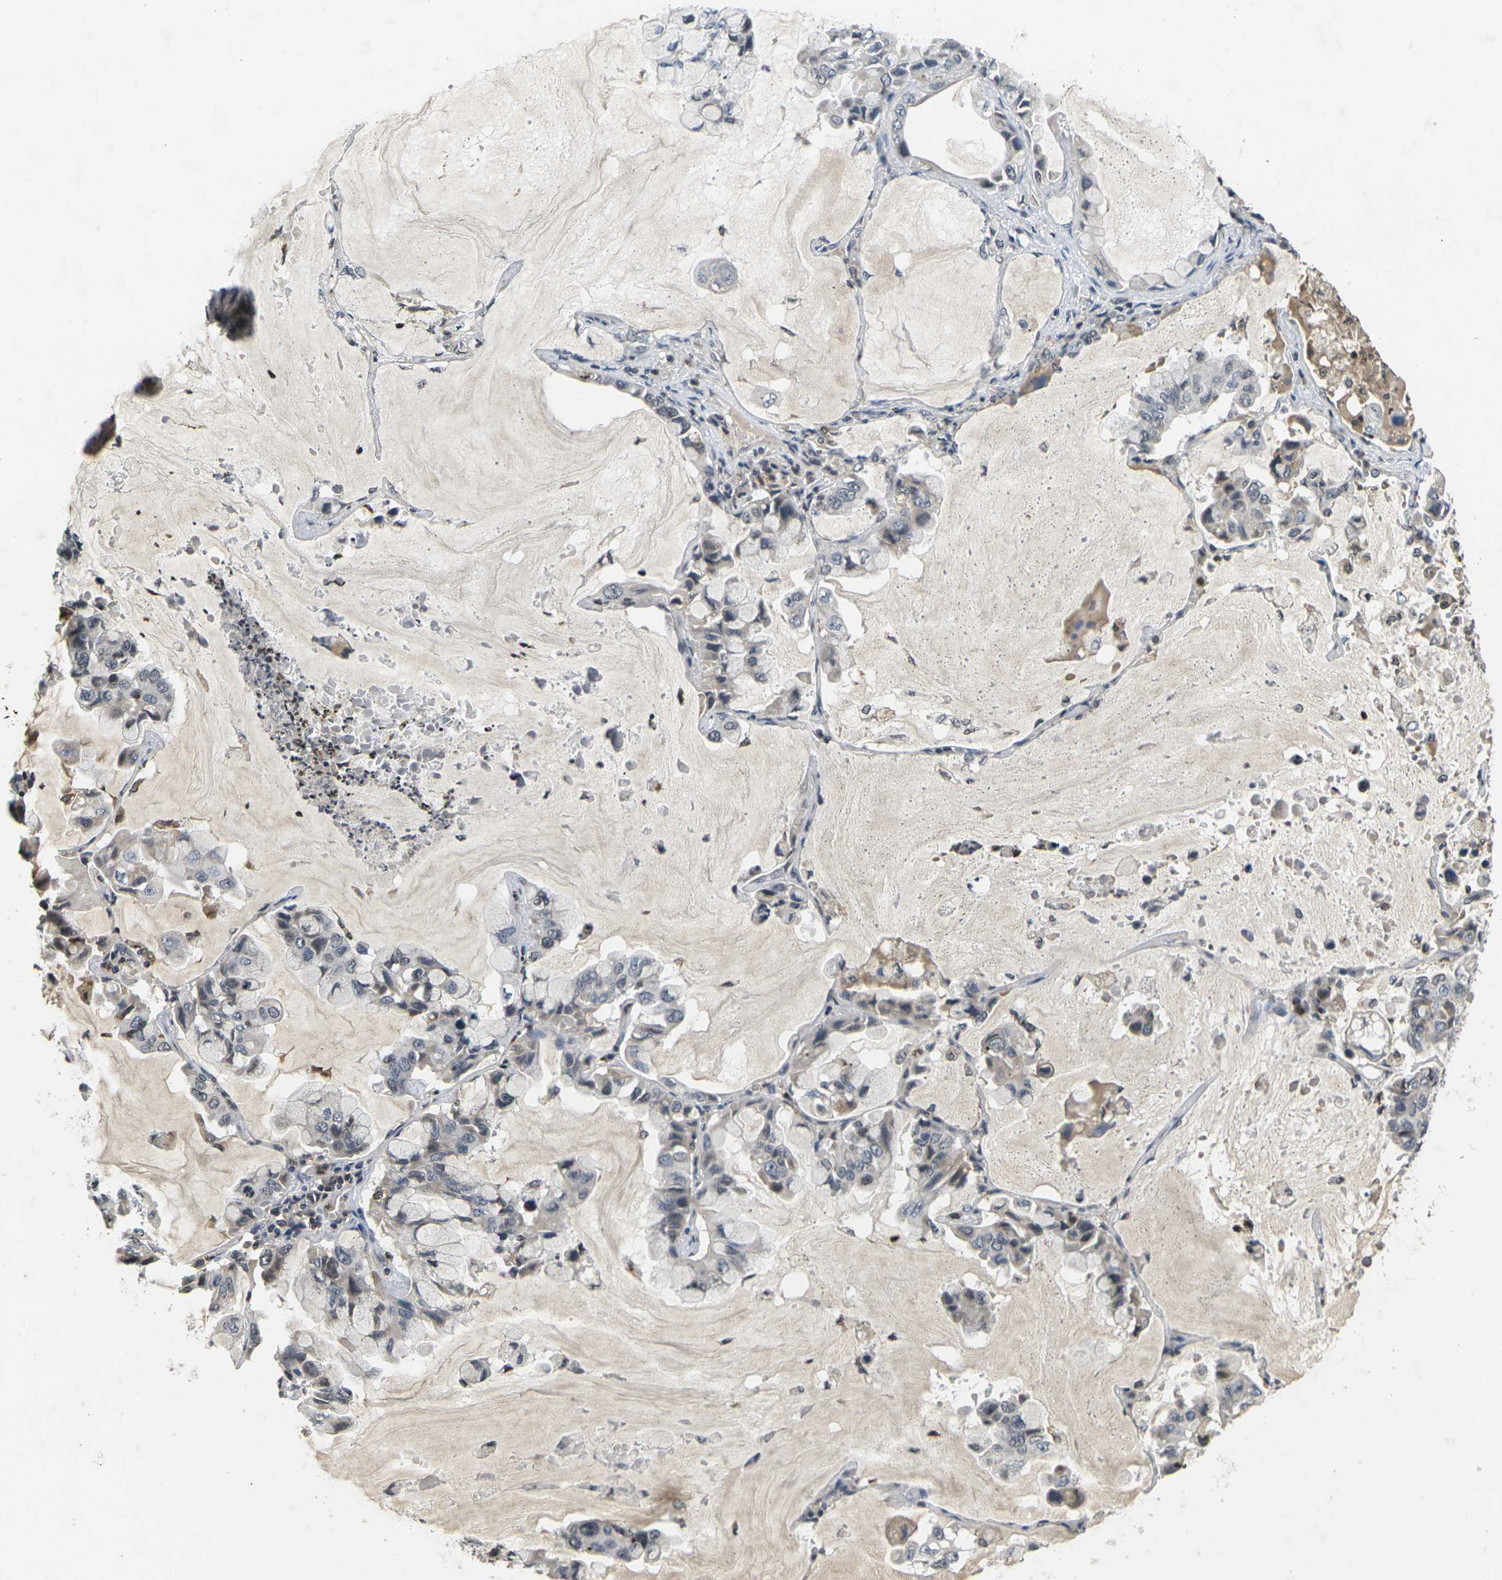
{"staining": {"intensity": "negative", "quantity": "none", "location": "none"}, "tissue": "lung cancer", "cell_type": "Tumor cells", "image_type": "cancer", "snomed": [{"axis": "morphology", "description": "Adenocarcinoma, NOS"}, {"axis": "topography", "description": "Lung"}], "caption": "DAB immunohistochemical staining of human lung cancer (adenocarcinoma) reveals no significant staining in tumor cells.", "gene": "C1QC", "patient": {"sex": "male", "age": 64}}